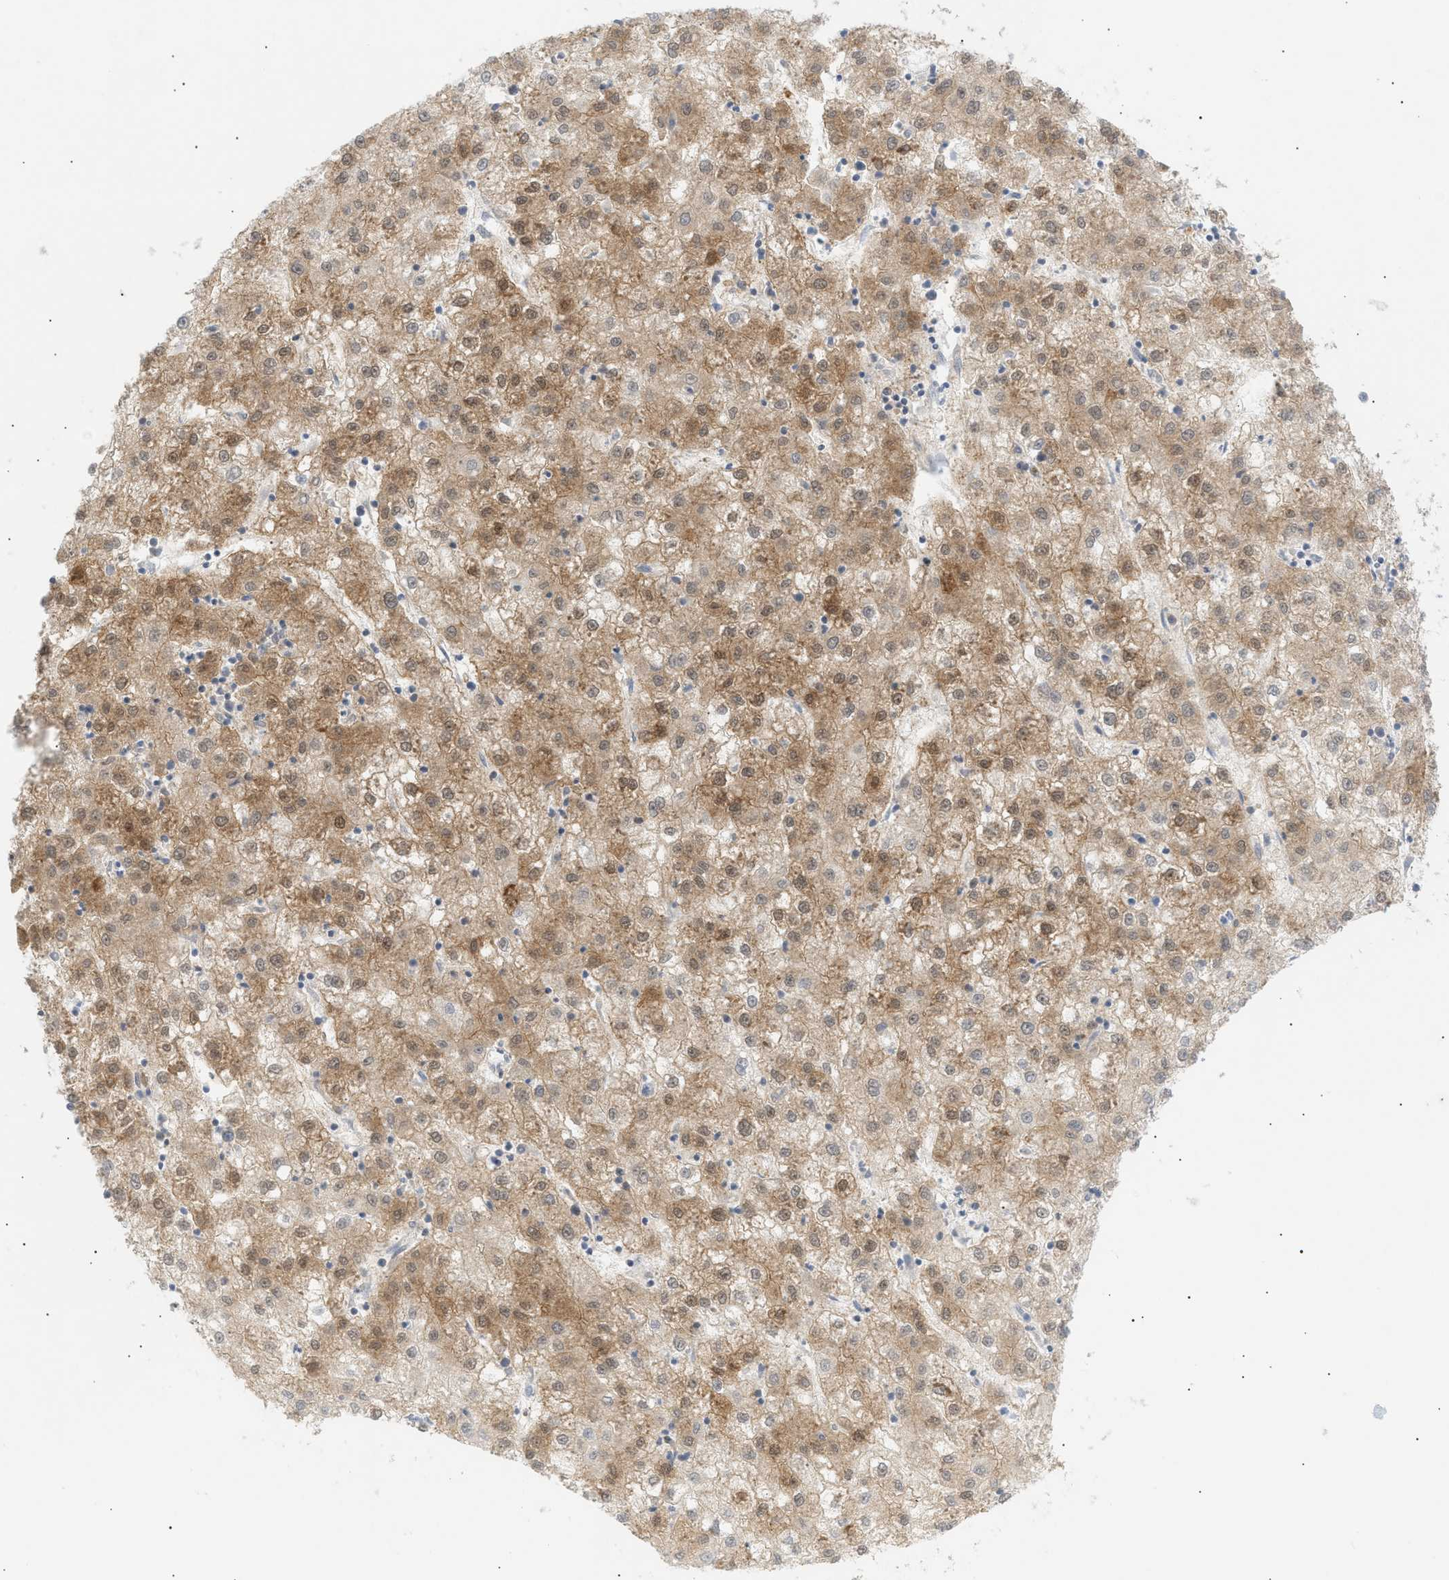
{"staining": {"intensity": "weak", "quantity": ">75%", "location": "cytoplasmic/membranous"}, "tissue": "liver cancer", "cell_type": "Tumor cells", "image_type": "cancer", "snomed": [{"axis": "morphology", "description": "Carcinoma, Hepatocellular, NOS"}, {"axis": "topography", "description": "Liver"}], "caption": "A micrograph of liver cancer stained for a protein exhibits weak cytoplasmic/membranous brown staining in tumor cells.", "gene": "SHC1", "patient": {"sex": "male", "age": 72}}